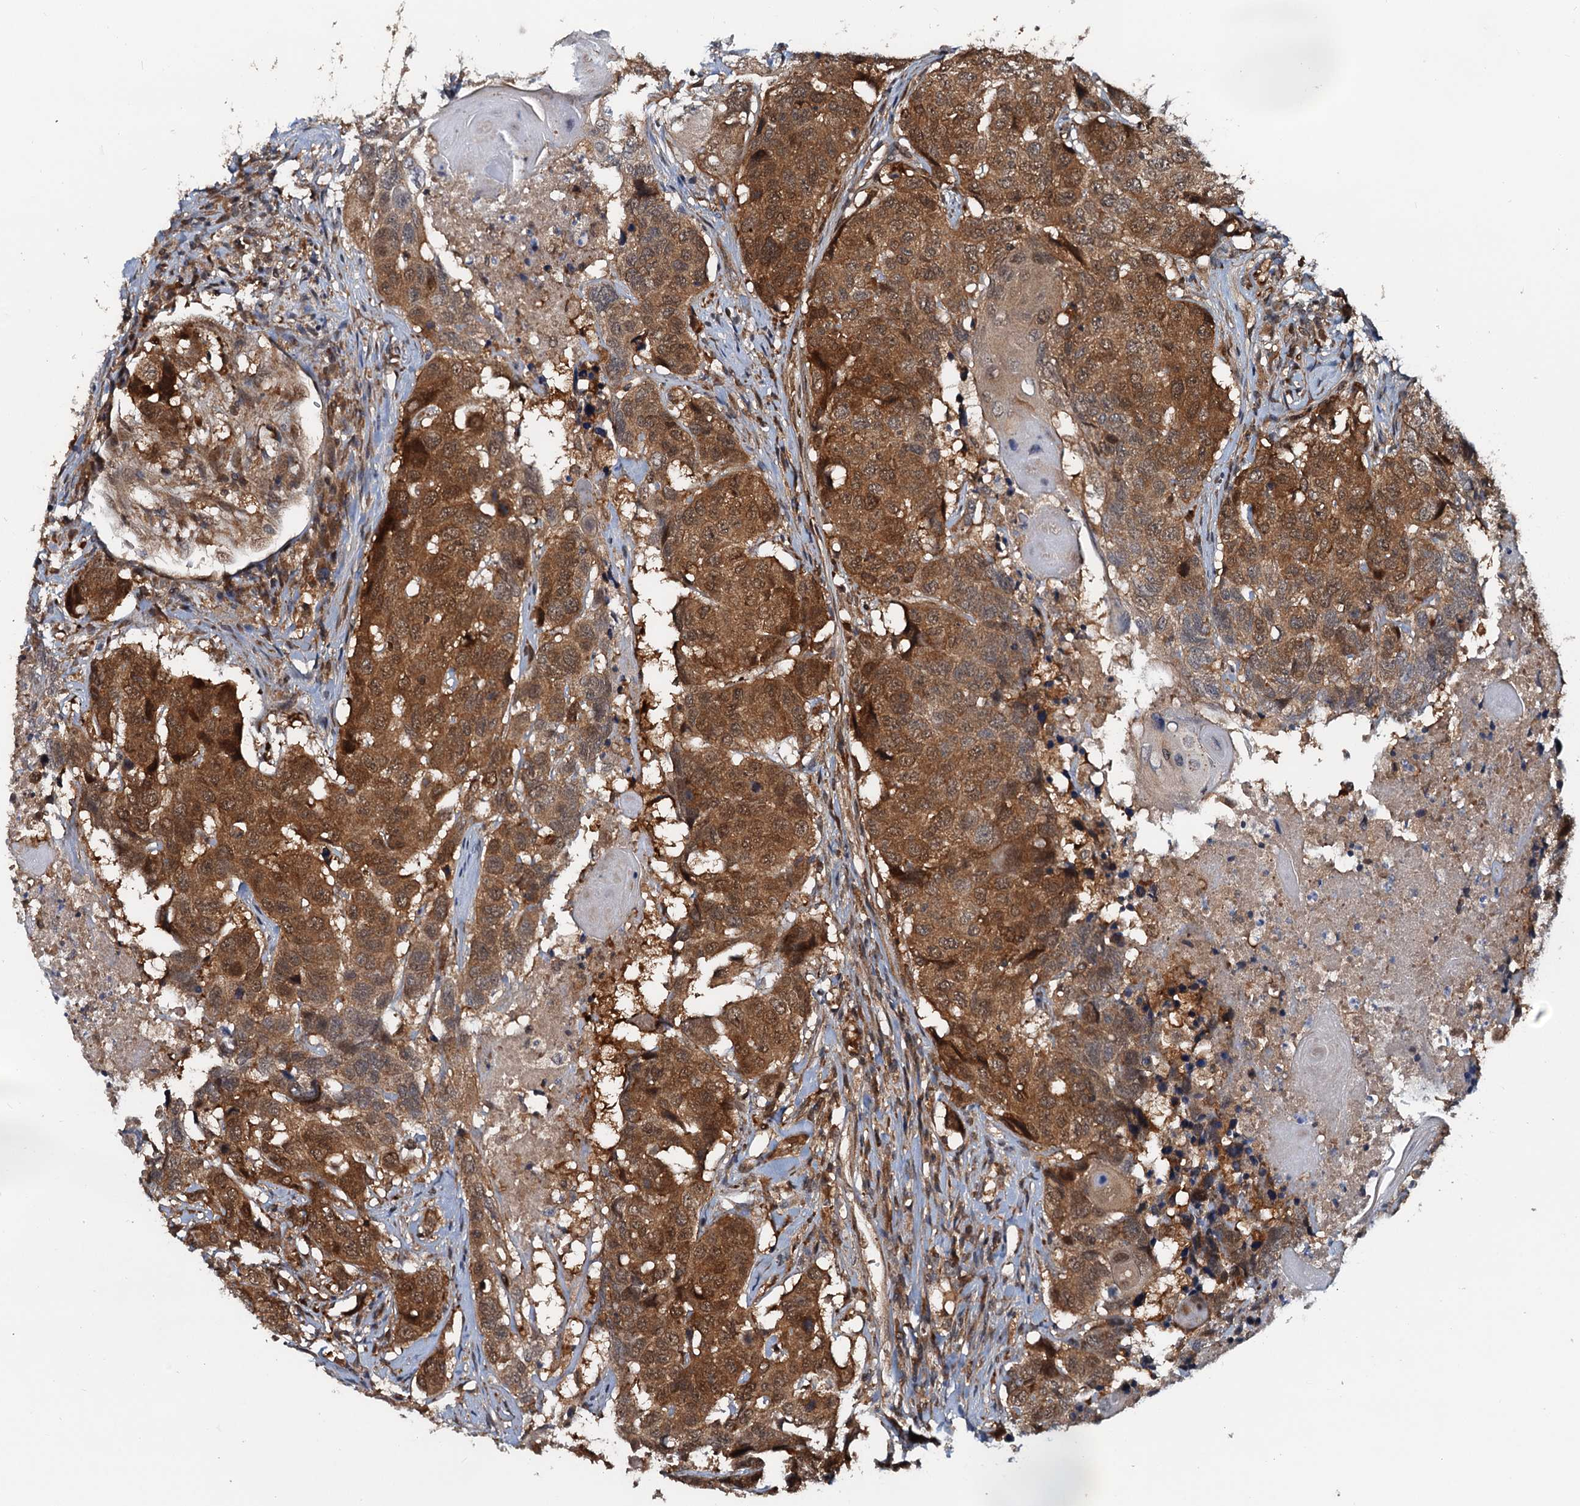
{"staining": {"intensity": "moderate", "quantity": ">75%", "location": "cytoplasmic/membranous,nuclear"}, "tissue": "head and neck cancer", "cell_type": "Tumor cells", "image_type": "cancer", "snomed": [{"axis": "morphology", "description": "Squamous cell carcinoma, NOS"}, {"axis": "topography", "description": "Head-Neck"}], "caption": "IHC photomicrograph of head and neck cancer stained for a protein (brown), which reveals medium levels of moderate cytoplasmic/membranous and nuclear staining in about >75% of tumor cells.", "gene": "AAGAB", "patient": {"sex": "male", "age": 66}}